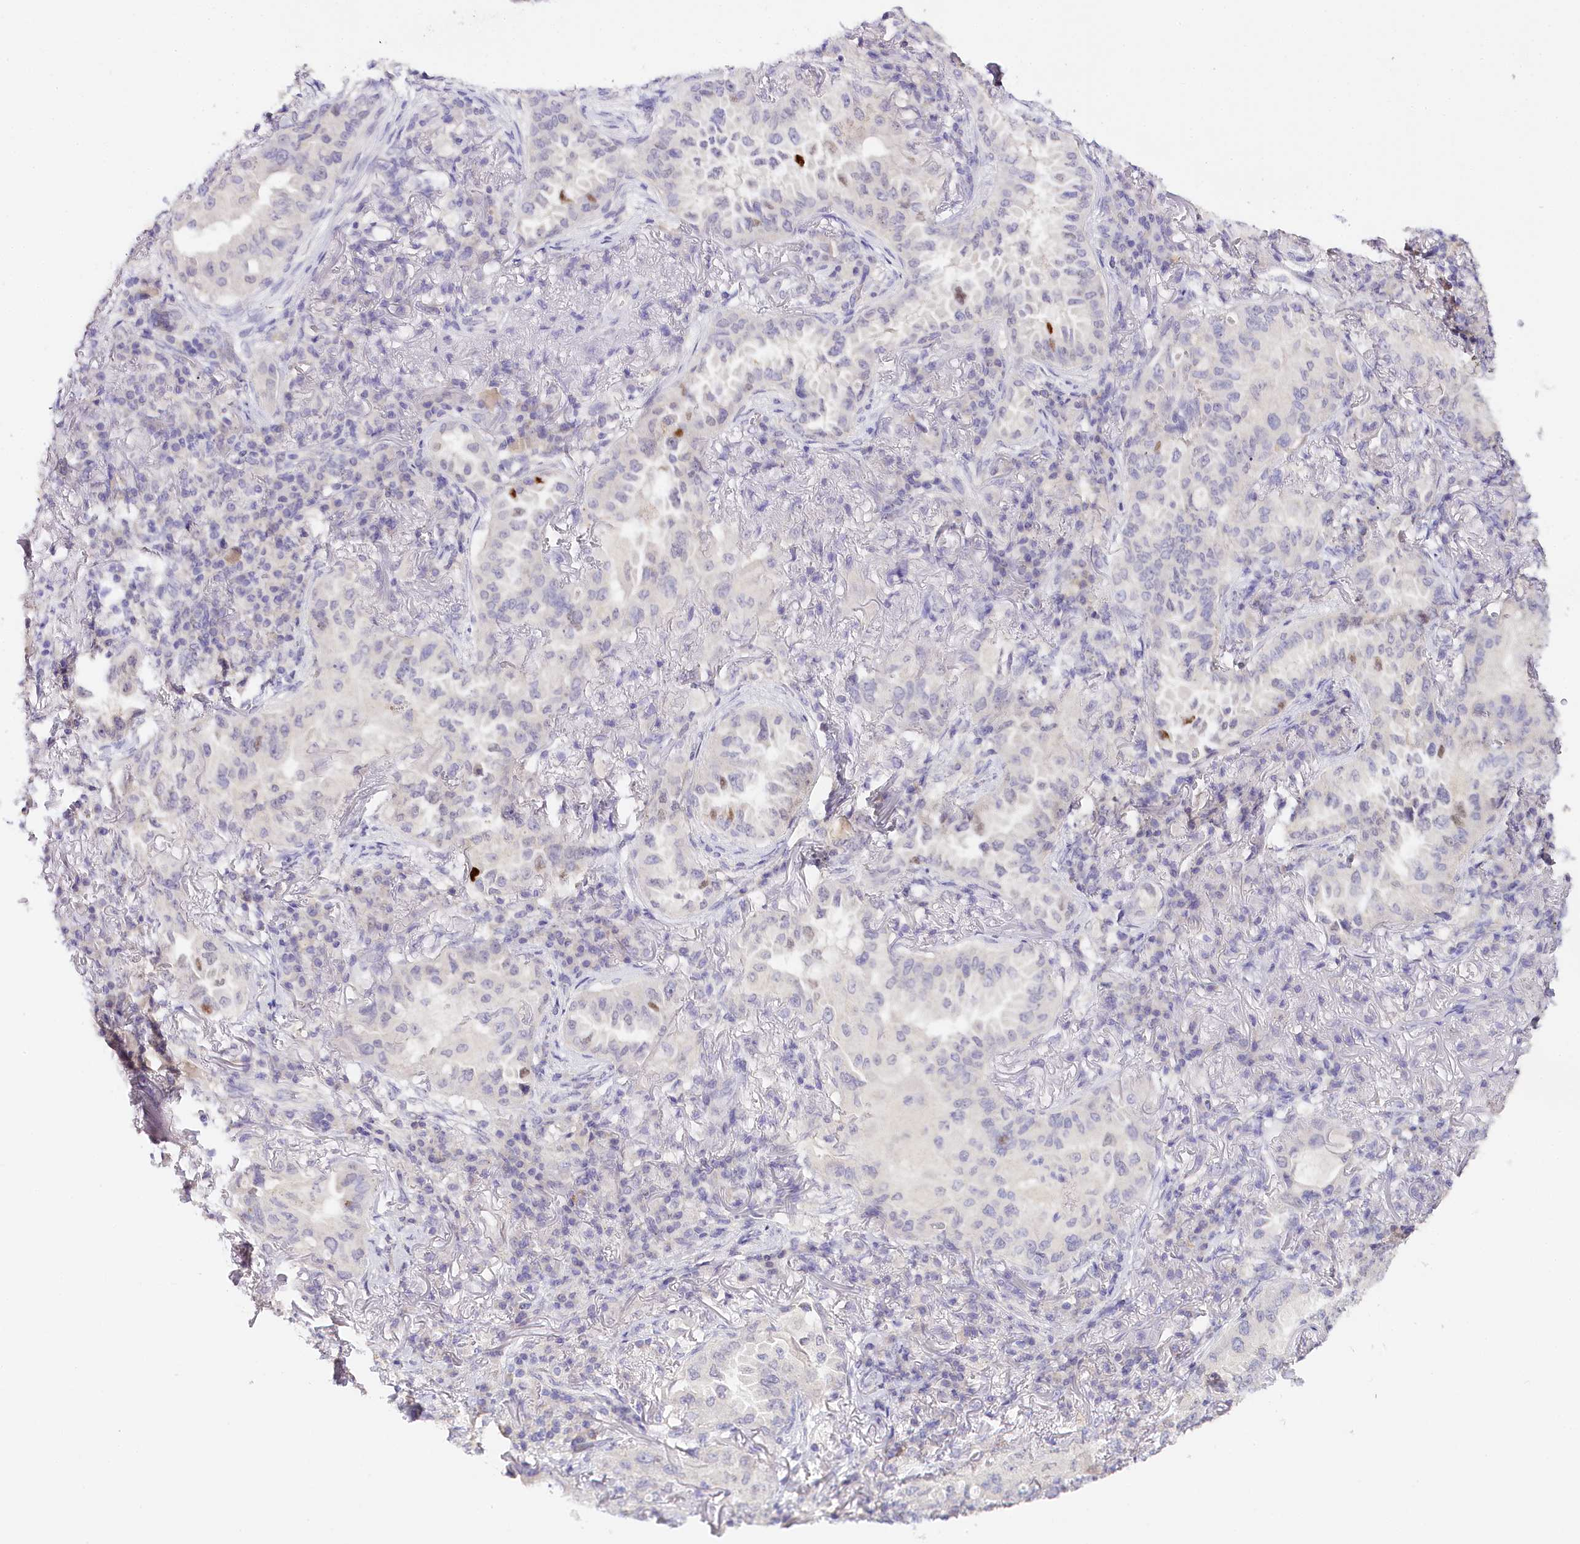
{"staining": {"intensity": "moderate", "quantity": "<25%", "location": "nuclear"}, "tissue": "lung cancer", "cell_type": "Tumor cells", "image_type": "cancer", "snomed": [{"axis": "morphology", "description": "Adenocarcinoma, NOS"}, {"axis": "topography", "description": "Lung"}], "caption": "Tumor cells demonstrate moderate nuclear staining in about <25% of cells in lung adenocarcinoma. The staining was performed using DAB (3,3'-diaminobenzidine), with brown indicating positive protein expression. Nuclei are stained blue with hematoxylin.", "gene": "TP53", "patient": {"sex": "female", "age": 69}}